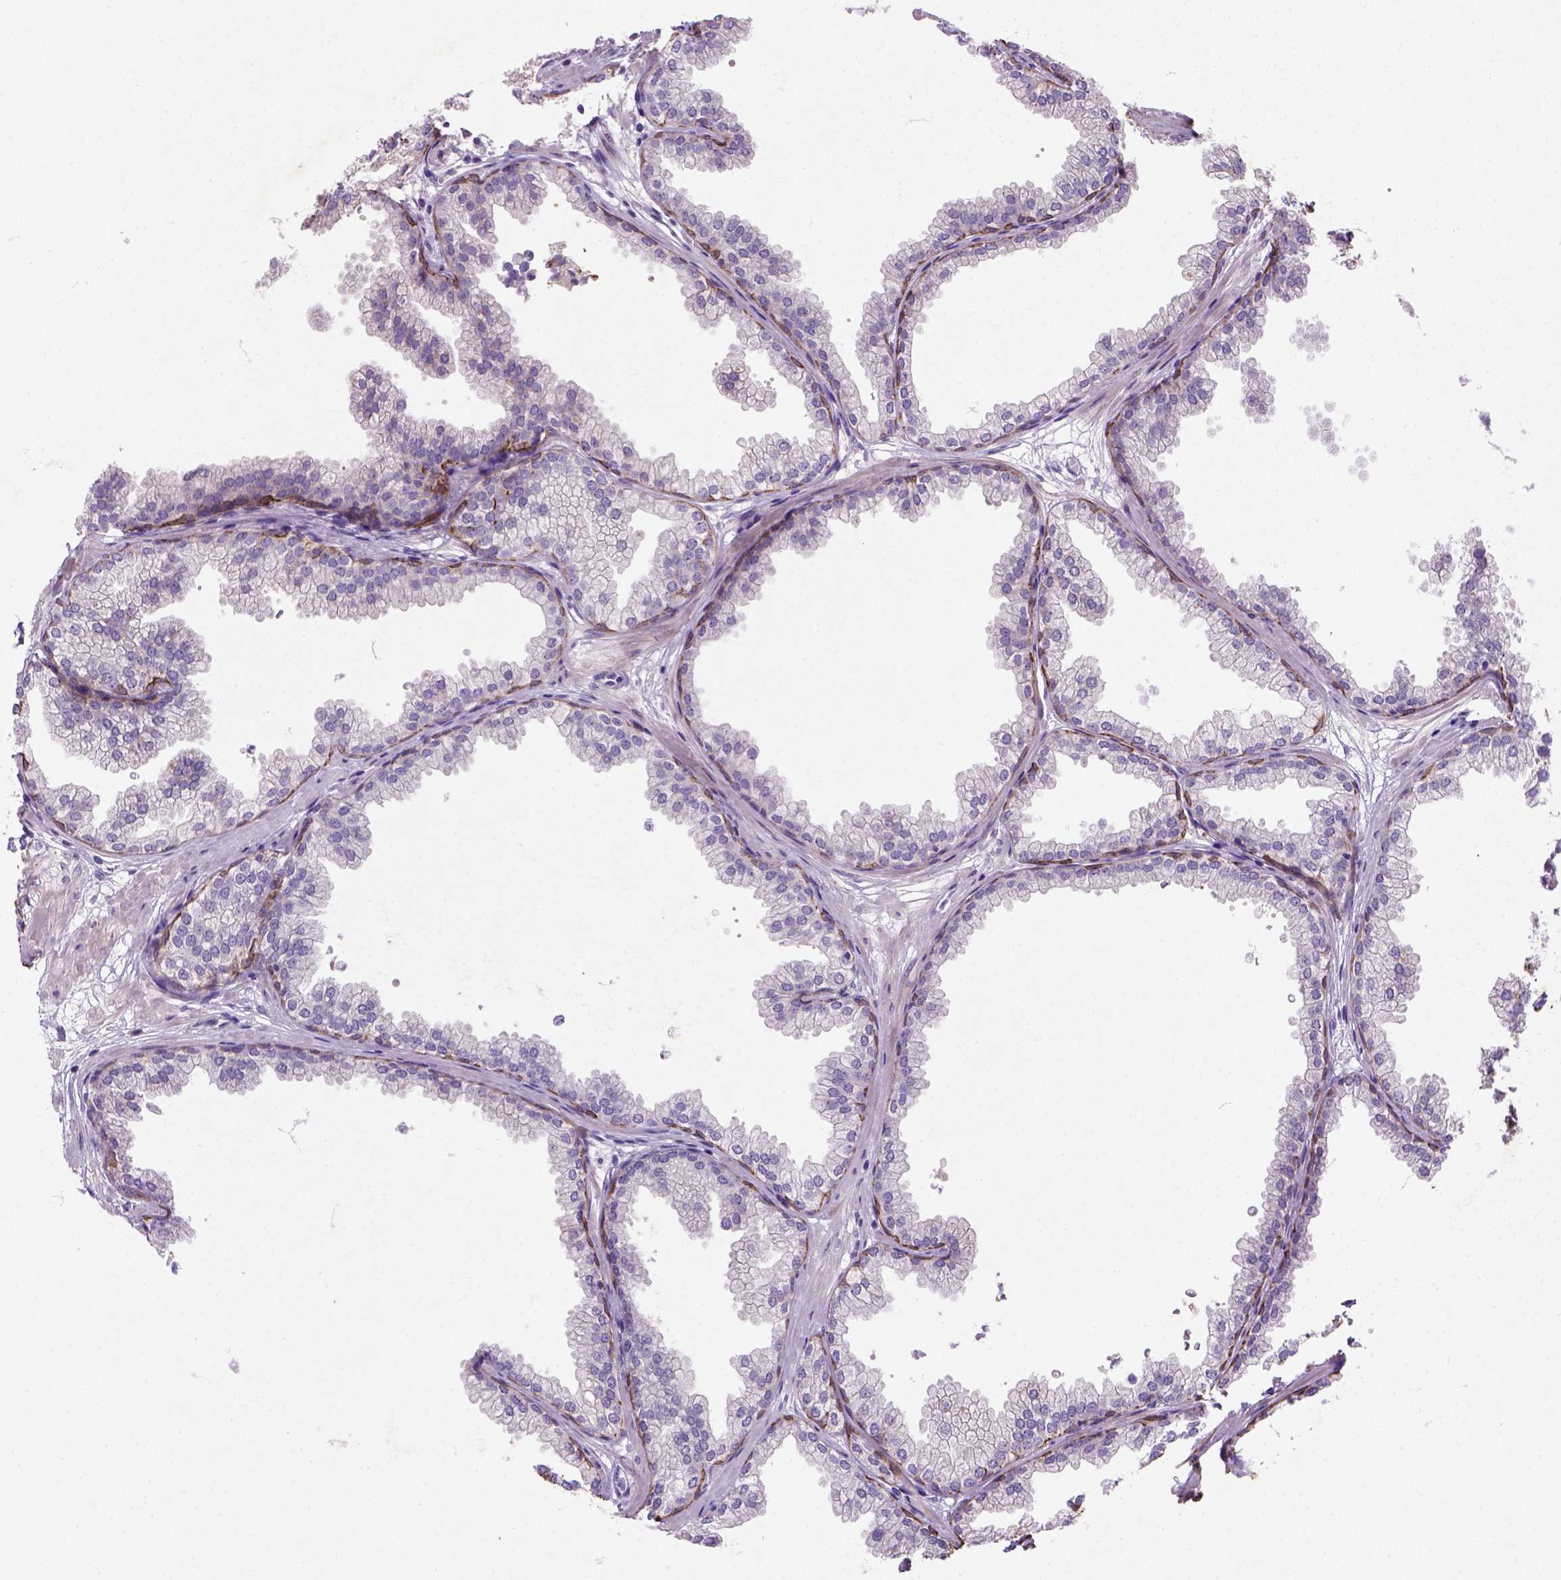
{"staining": {"intensity": "strong", "quantity": "<25%", "location": "cytoplasmic/membranous"}, "tissue": "prostate", "cell_type": "Glandular cells", "image_type": "normal", "snomed": [{"axis": "morphology", "description": "Normal tissue, NOS"}, {"axis": "topography", "description": "Prostate"}], "caption": "A micrograph of human prostate stained for a protein displays strong cytoplasmic/membranous brown staining in glandular cells. (IHC, brightfield microscopy, high magnification).", "gene": "NUDT2", "patient": {"sex": "male", "age": 37}}